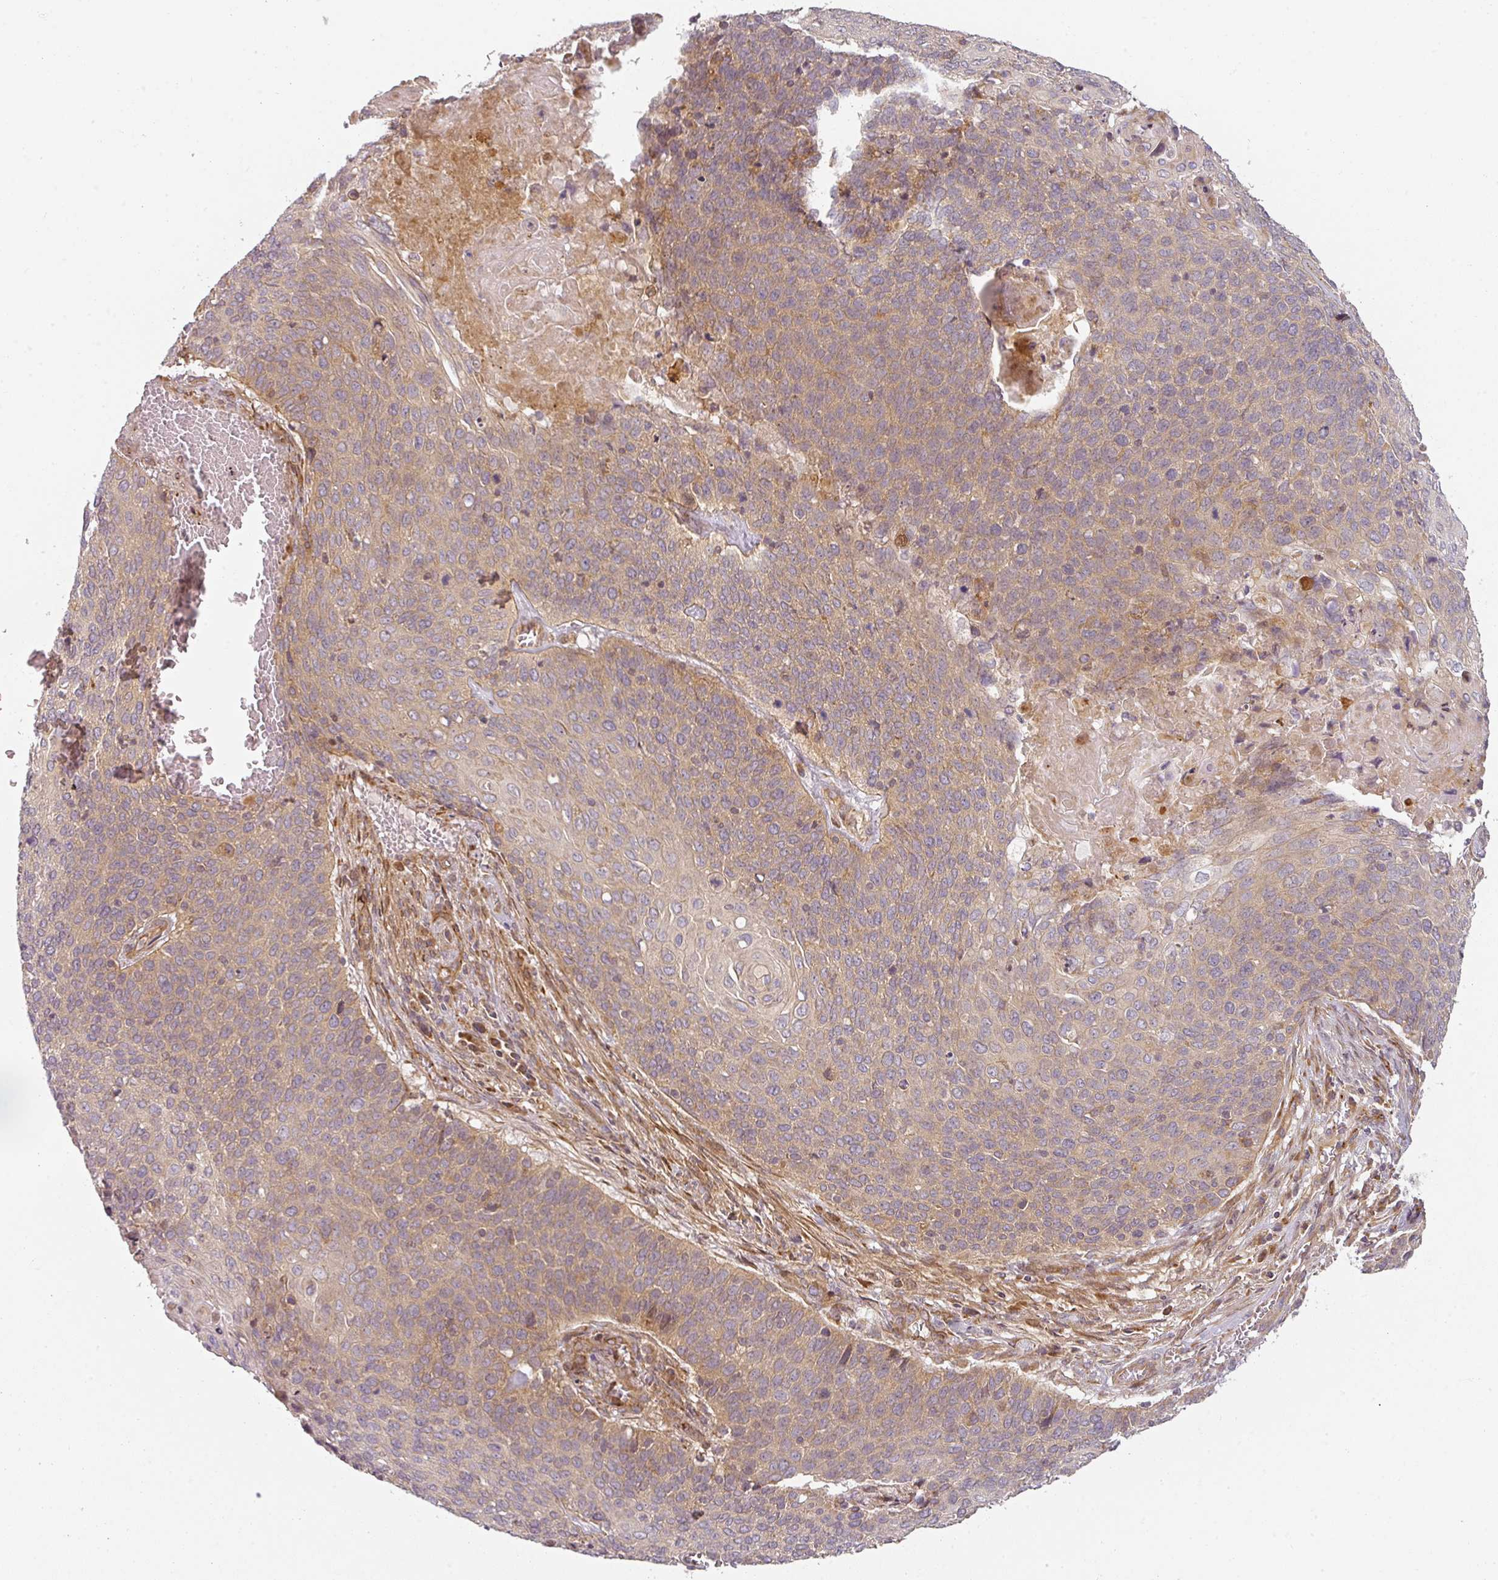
{"staining": {"intensity": "weak", "quantity": "<25%", "location": "cytoplasmic/membranous"}, "tissue": "cervical cancer", "cell_type": "Tumor cells", "image_type": "cancer", "snomed": [{"axis": "morphology", "description": "Squamous cell carcinoma, NOS"}, {"axis": "topography", "description": "Cervix"}], "caption": "Immunohistochemistry histopathology image of human squamous cell carcinoma (cervical) stained for a protein (brown), which shows no expression in tumor cells.", "gene": "CNOT1", "patient": {"sex": "female", "age": 39}}